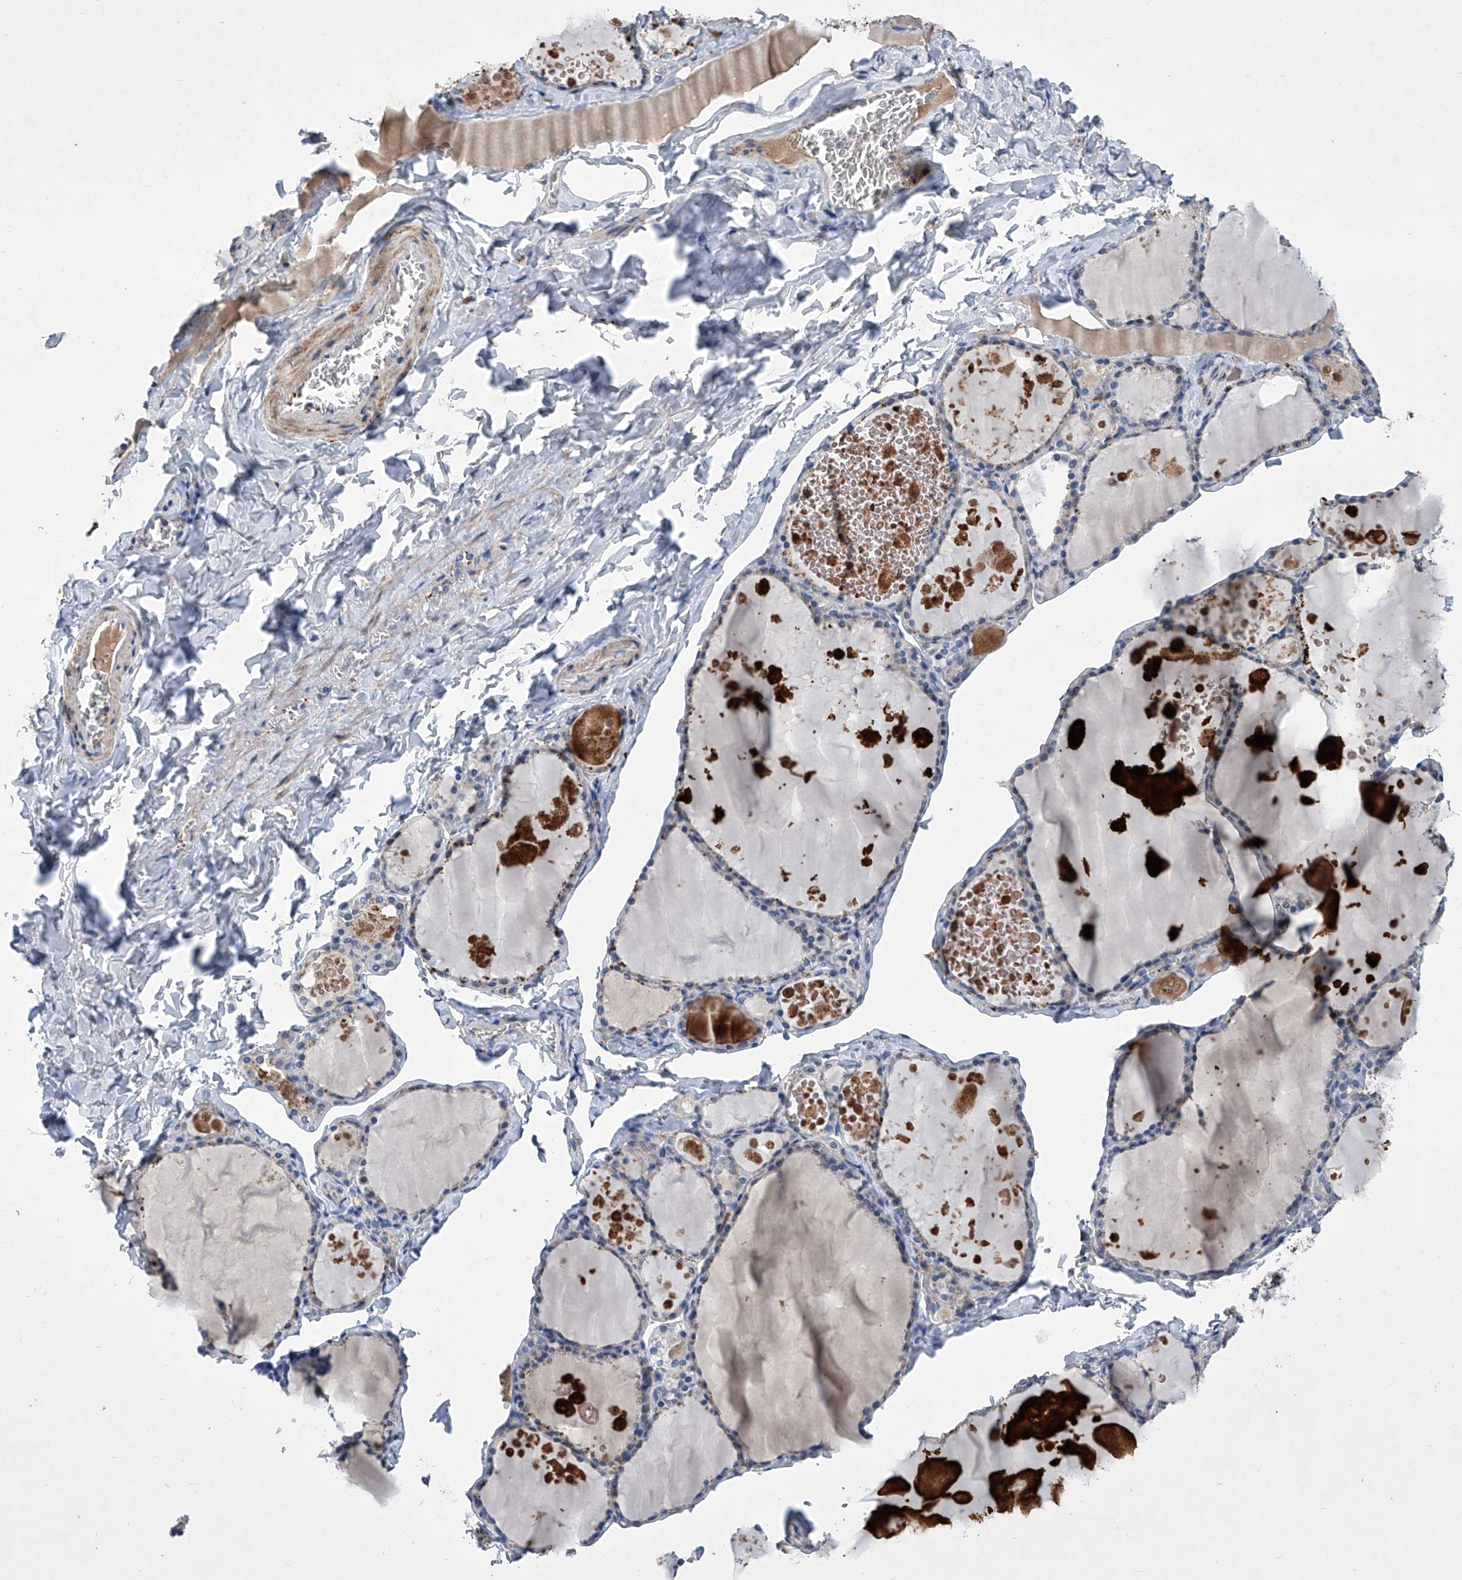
{"staining": {"intensity": "weak", "quantity": "<25%", "location": "cytoplasmic/membranous"}, "tissue": "thyroid gland", "cell_type": "Glandular cells", "image_type": "normal", "snomed": [{"axis": "morphology", "description": "Normal tissue, NOS"}, {"axis": "topography", "description": "Thyroid gland"}], "caption": "Immunohistochemistry of benign thyroid gland displays no staining in glandular cells.", "gene": "GPT", "patient": {"sex": "male", "age": 56}}